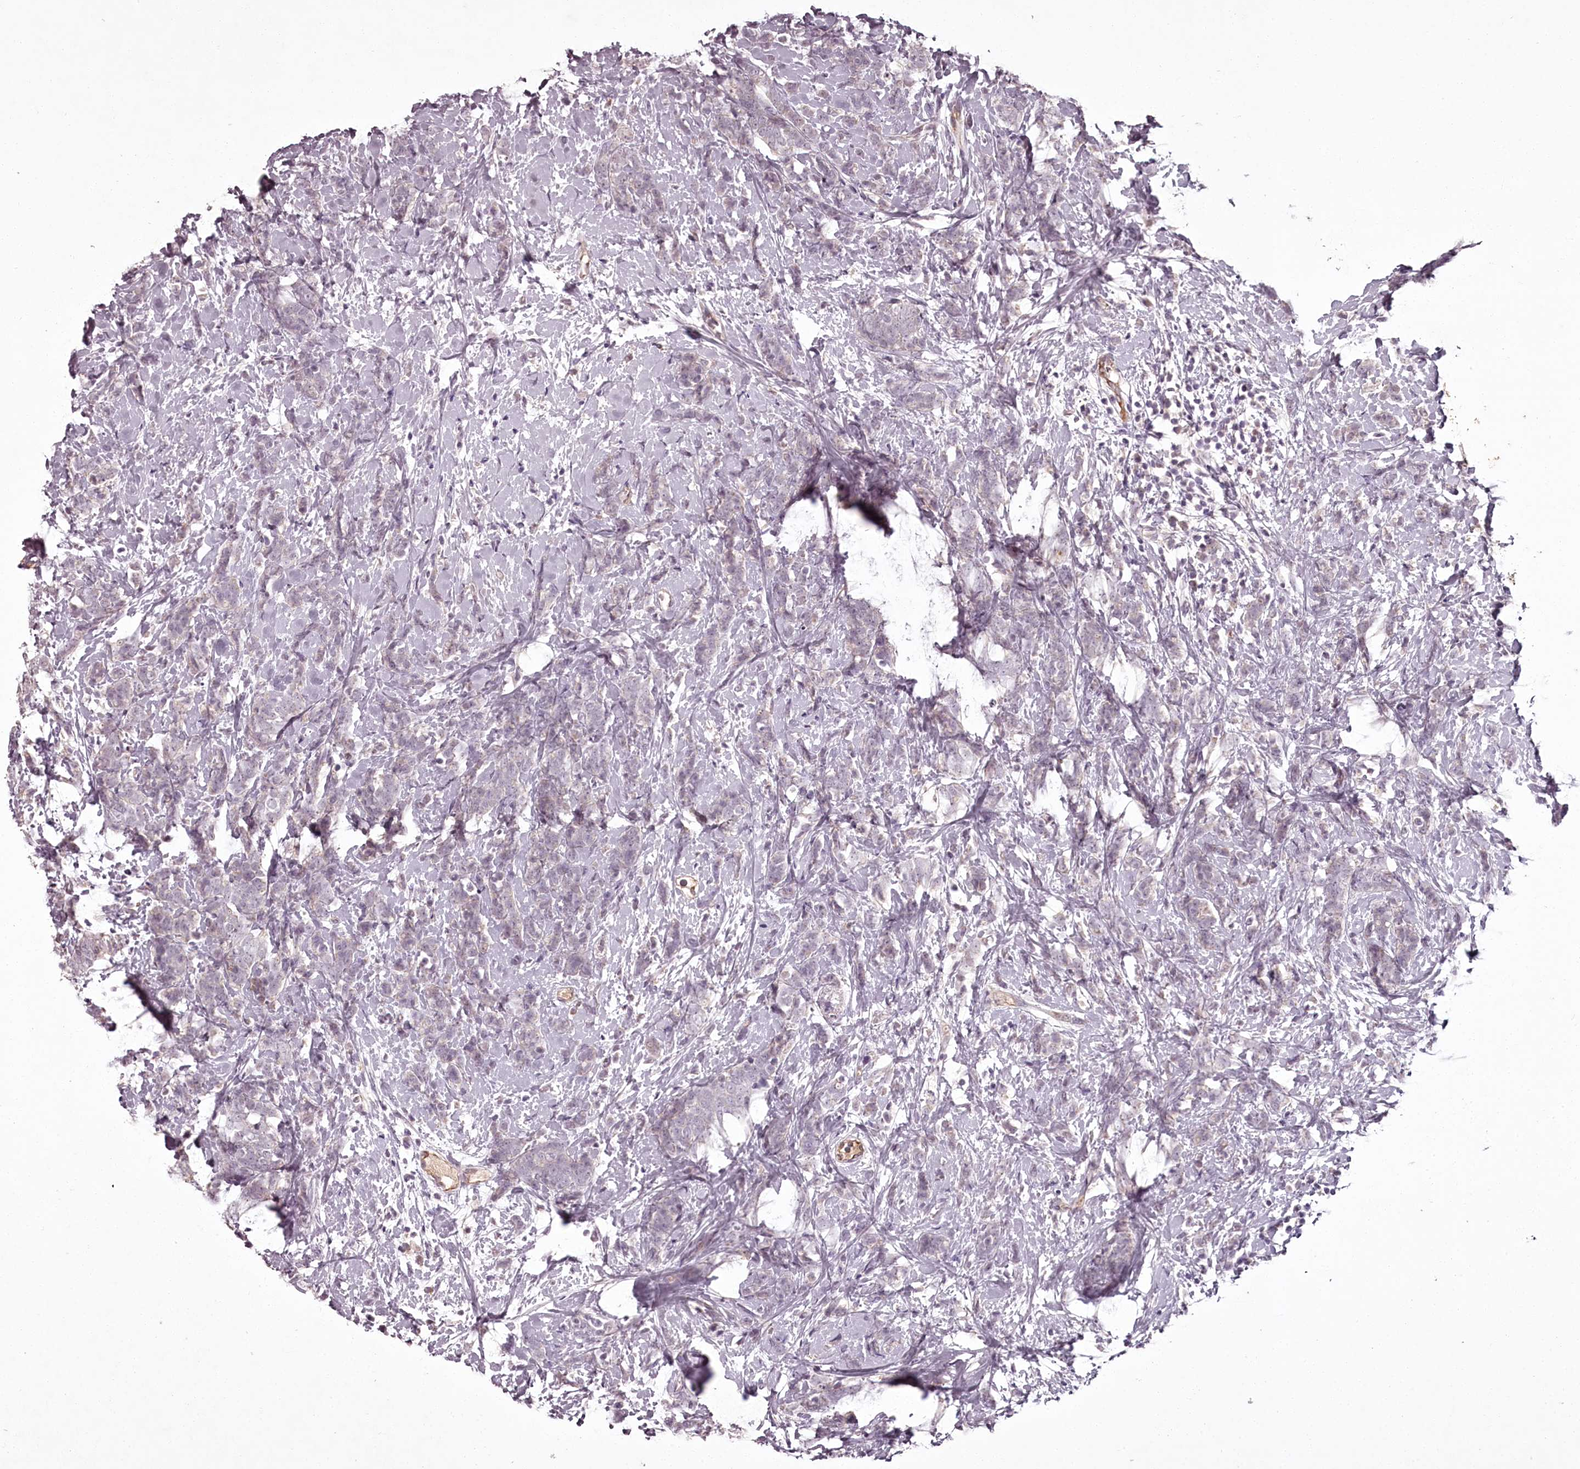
{"staining": {"intensity": "negative", "quantity": "none", "location": "none"}, "tissue": "breast cancer", "cell_type": "Tumor cells", "image_type": "cancer", "snomed": [{"axis": "morphology", "description": "Lobular carcinoma"}, {"axis": "topography", "description": "Breast"}], "caption": "Breast lobular carcinoma stained for a protein using immunohistochemistry (IHC) shows no staining tumor cells.", "gene": "RBMXL2", "patient": {"sex": "female", "age": 58}}